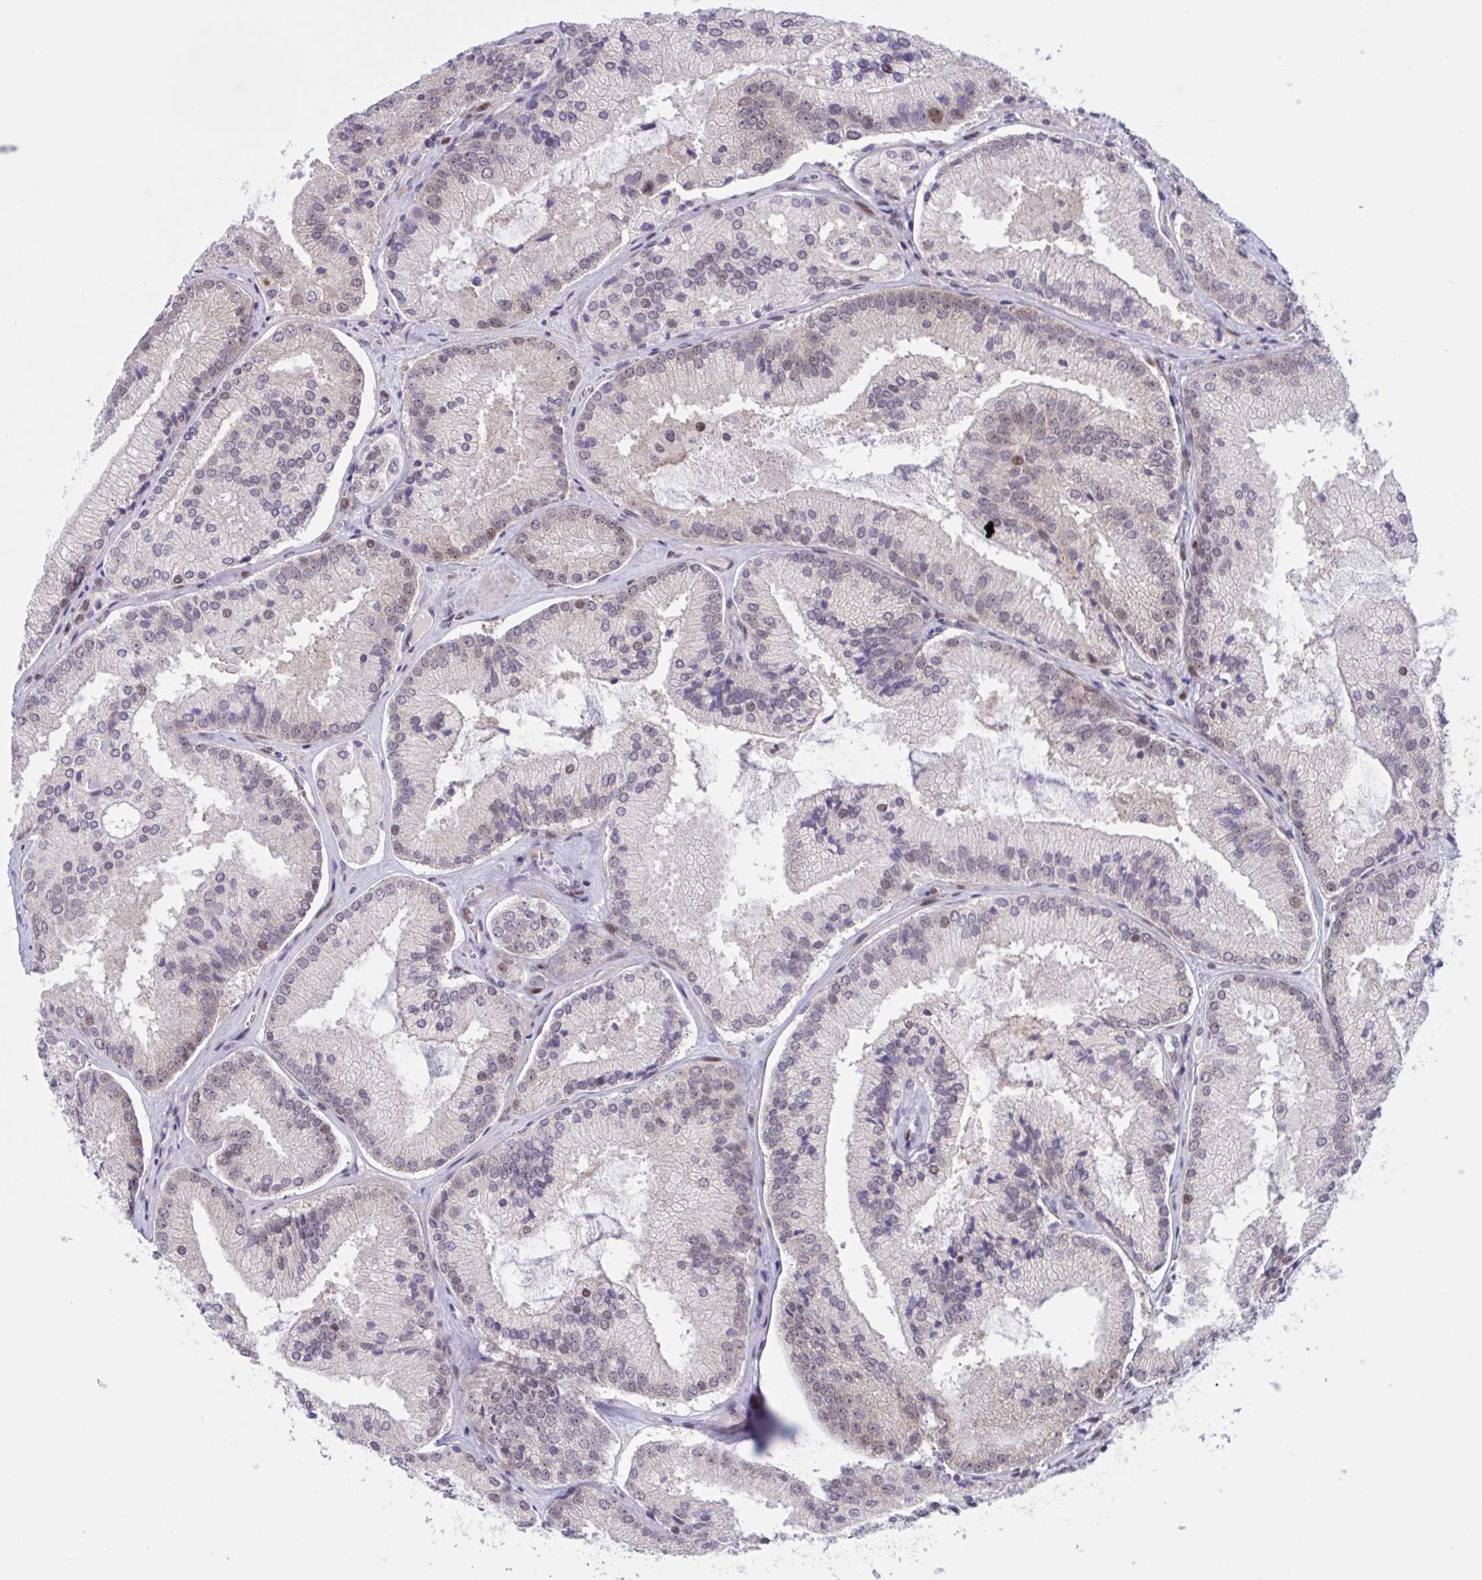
{"staining": {"intensity": "moderate", "quantity": "<25%", "location": "nuclear"}, "tissue": "prostate cancer", "cell_type": "Tumor cells", "image_type": "cancer", "snomed": [{"axis": "morphology", "description": "Adenocarcinoma, High grade"}, {"axis": "topography", "description": "Prostate"}], "caption": "Protein staining of prostate cancer tissue exhibits moderate nuclear staining in about <25% of tumor cells.", "gene": "RBL1", "patient": {"sex": "male", "age": 73}}